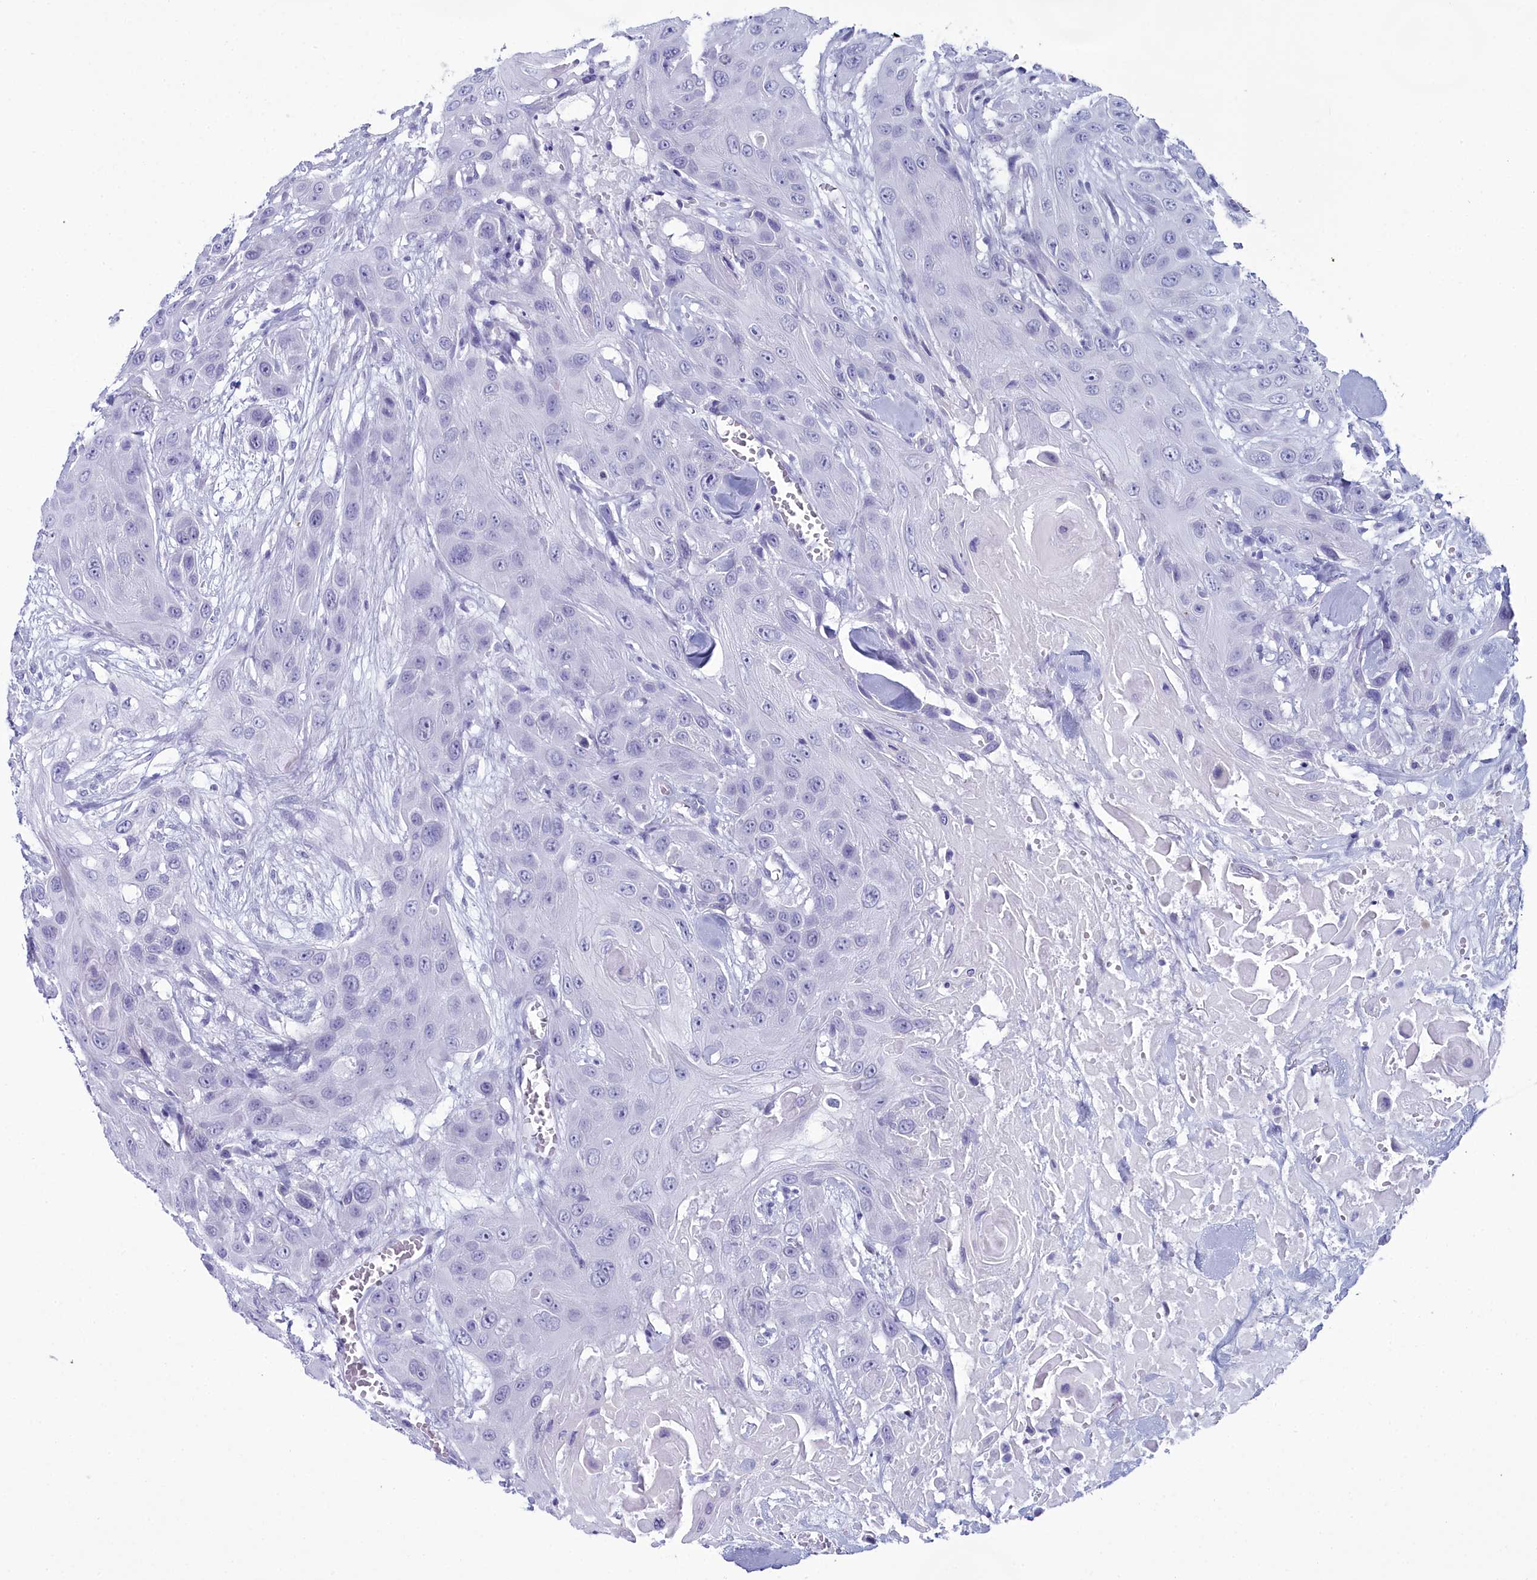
{"staining": {"intensity": "negative", "quantity": "none", "location": "none"}, "tissue": "head and neck cancer", "cell_type": "Tumor cells", "image_type": "cancer", "snomed": [{"axis": "morphology", "description": "Squamous cell carcinoma, NOS"}, {"axis": "topography", "description": "Head-Neck"}], "caption": "Immunohistochemistry (IHC) of head and neck squamous cell carcinoma shows no staining in tumor cells.", "gene": "MAP6", "patient": {"sex": "male", "age": 81}}